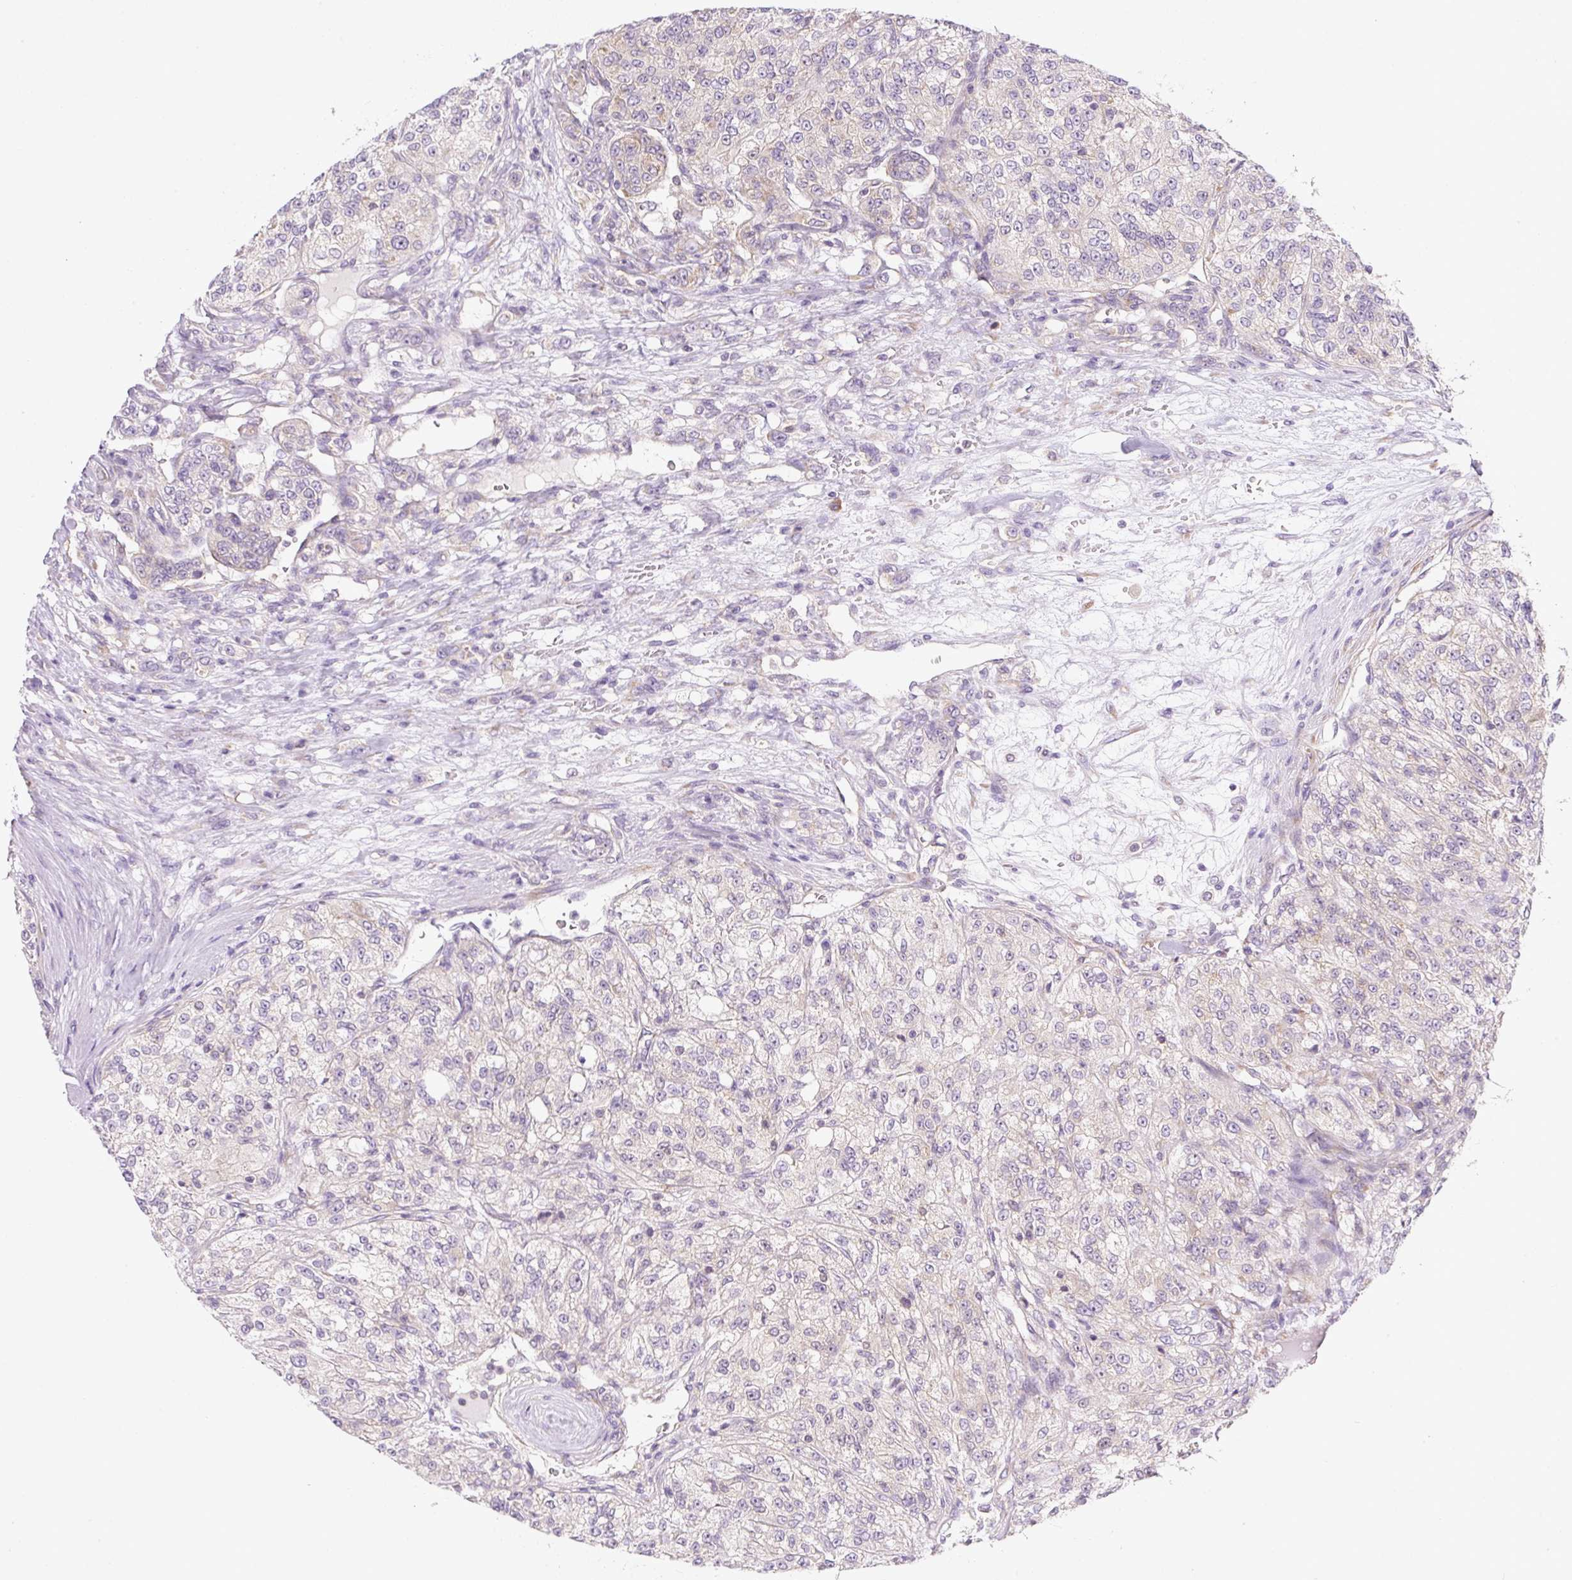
{"staining": {"intensity": "negative", "quantity": "none", "location": "none"}, "tissue": "renal cancer", "cell_type": "Tumor cells", "image_type": "cancer", "snomed": [{"axis": "morphology", "description": "Adenocarcinoma, NOS"}, {"axis": "topography", "description": "Kidney"}], "caption": "IHC image of human adenocarcinoma (renal) stained for a protein (brown), which exhibits no expression in tumor cells.", "gene": "RPL18A", "patient": {"sex": "female", "age": 63}}